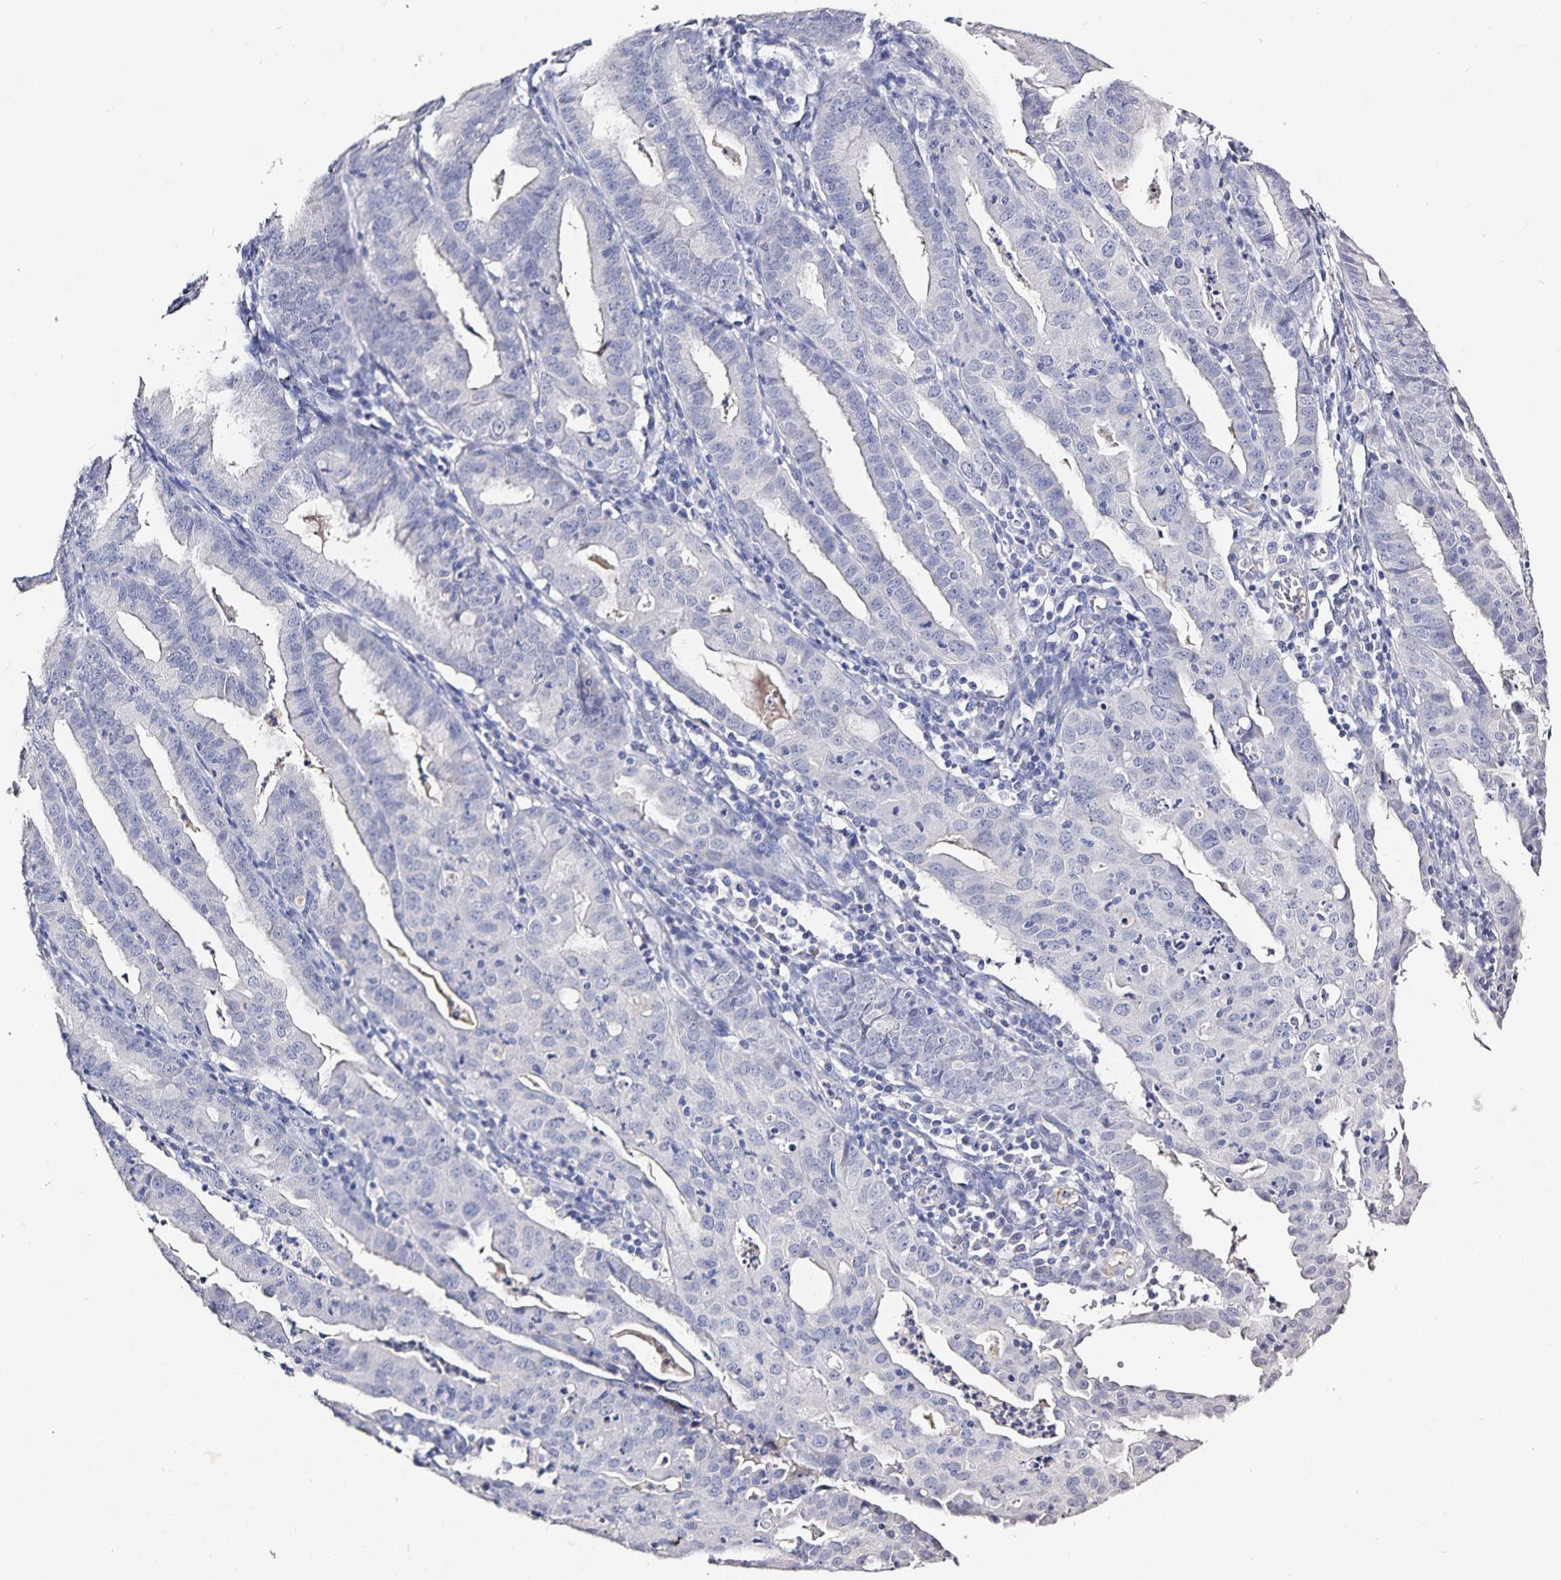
{"staining": {"intensity": "negative", "quantity": "none", "location": "none"}, "tissue": "endometrial cancer", "cell_type": "Tumor cells", "image_type": "cancer", "snomed": [{"axis": "morphology", "description": "Adenocarcinoma, NOS"}, {"axis": "topography", "description": "Endometrium"}], "caption": "The photomicrograph displays no significant positivity in tumor cells of endometrial cancer (adenocarcinoma).", "gene": "TTR", "patient": {"sex": "female", "age": 60}}